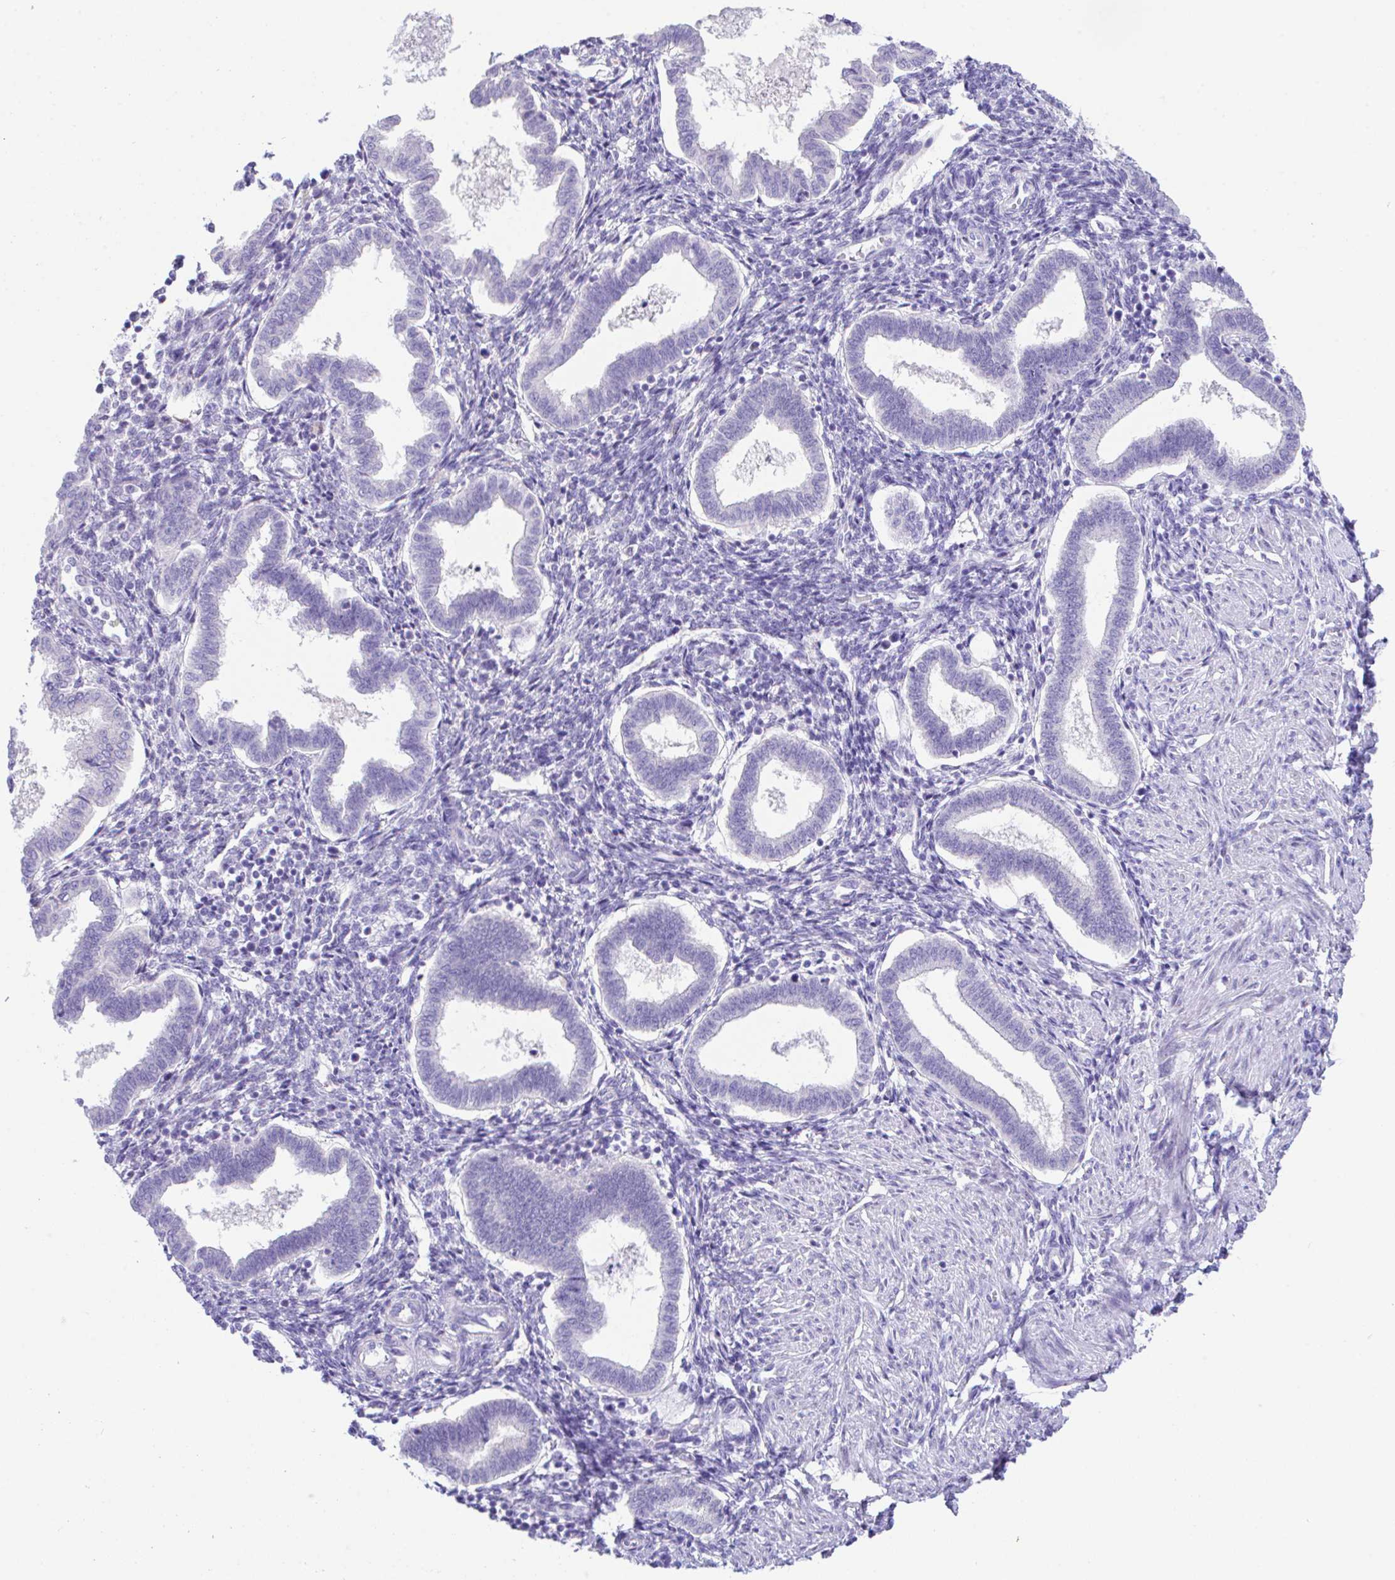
{"staining": {"intensity": "negative", "quantity": "none", "location": "none"}, "tissue": "endometrium", "cell_type": "Cells in endometrial stroma", "image_type": "normal", "snomed": [{"axis": "morphology", "description": "Normal tissue, NOS"}, {"axis": "topography", "description": "Endometrium"}], "caption": "The micrograph exhibits no staining of cells in endometrial stroma in unremarkable endometrium.", "gene": "HACD4", "patient": {"sex": "female", "age": 24}}